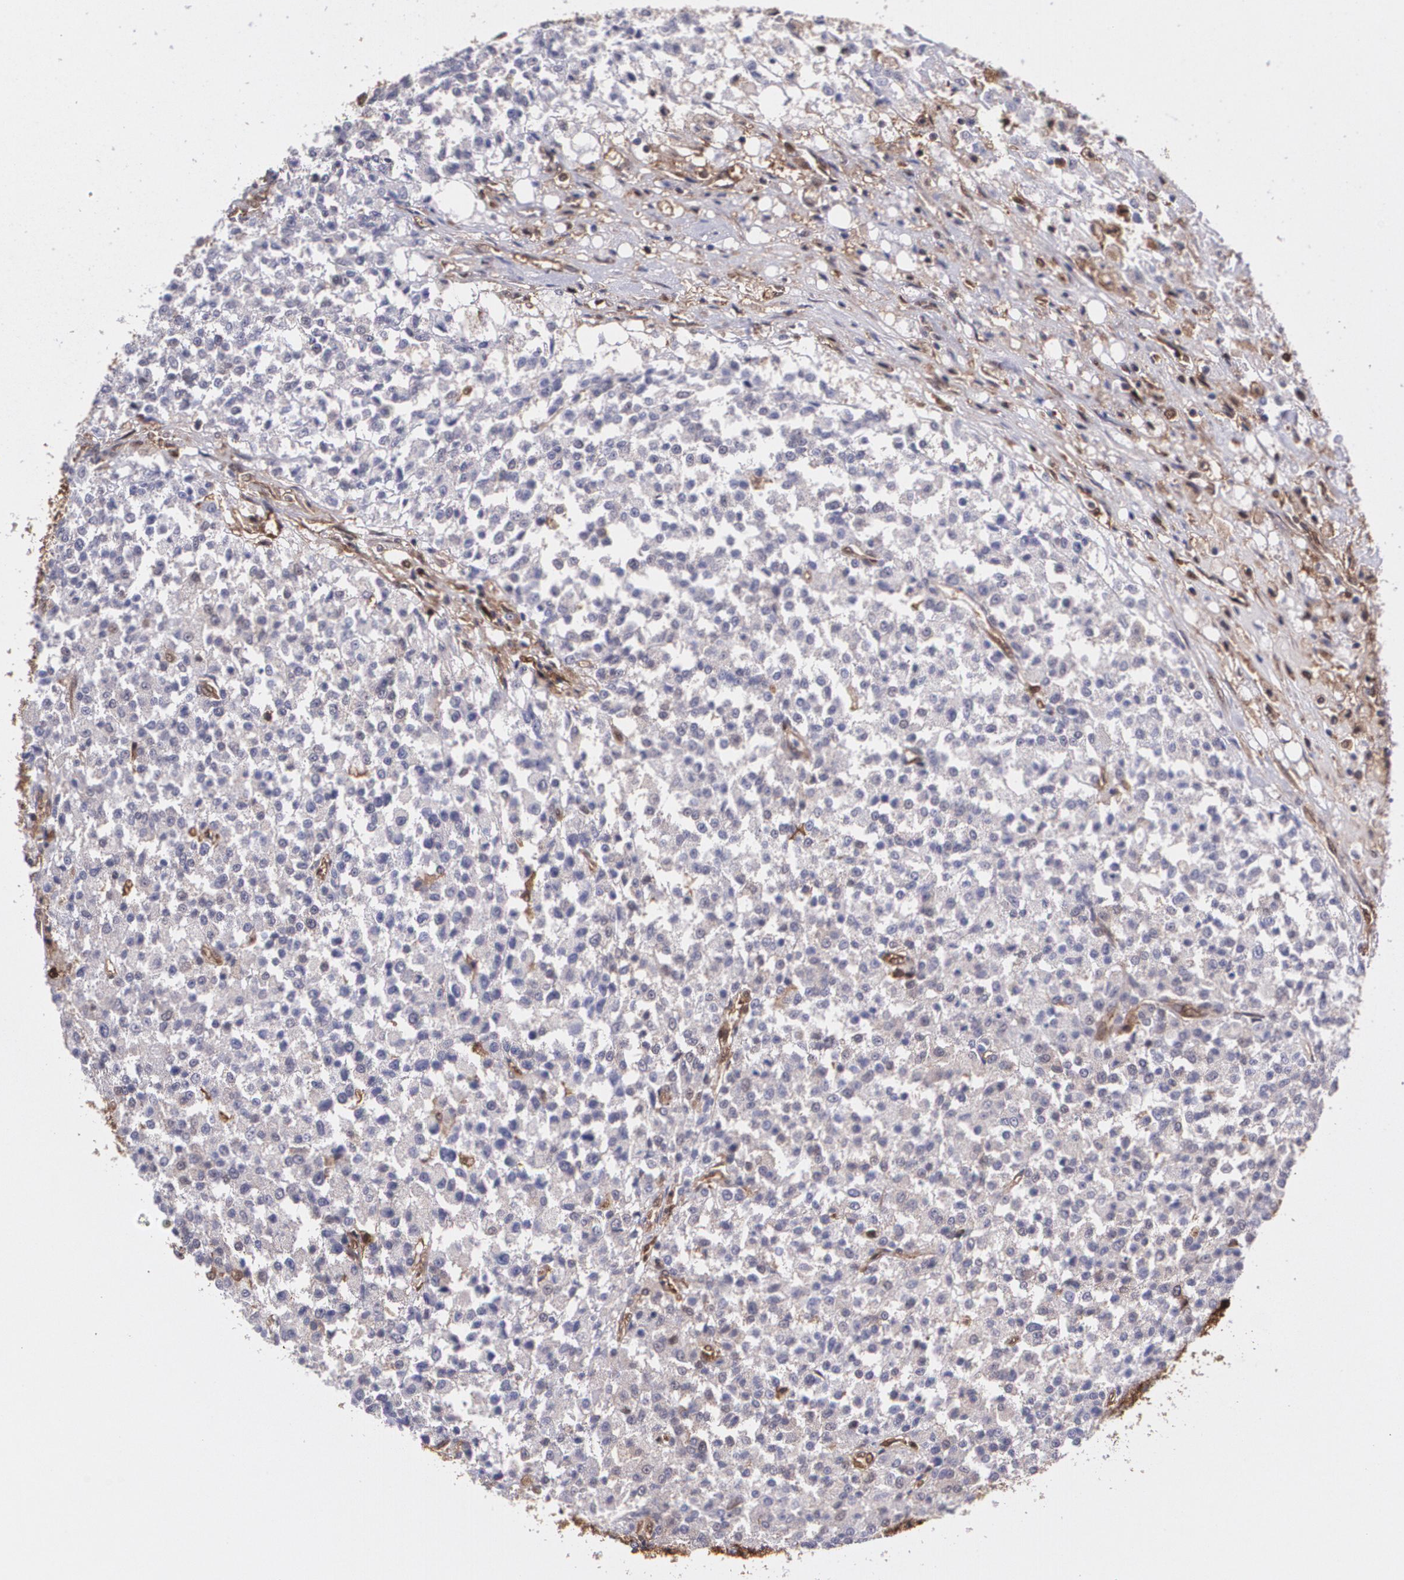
{"staining": {"intensity": "moderate", "quantity": "<25%", "location": "cytoplasmic/membranous"}, "tissue": "testis cancer", "cell_type": "Tumor cells", "image_type": "cancer", "snomed": [{"axis": "morphology", "description": "Seminoma, NOS"}, {"axis": "topography", "description": "Testis"}], "caption": "Protein expression by immunohistochemistry exhibits moderate cytoplasmic/membranous expression in about <25% of tumor cells in seminoma (testis).", "gene": "HSPH1", "patient": {"sex": "male", "age": 59}}